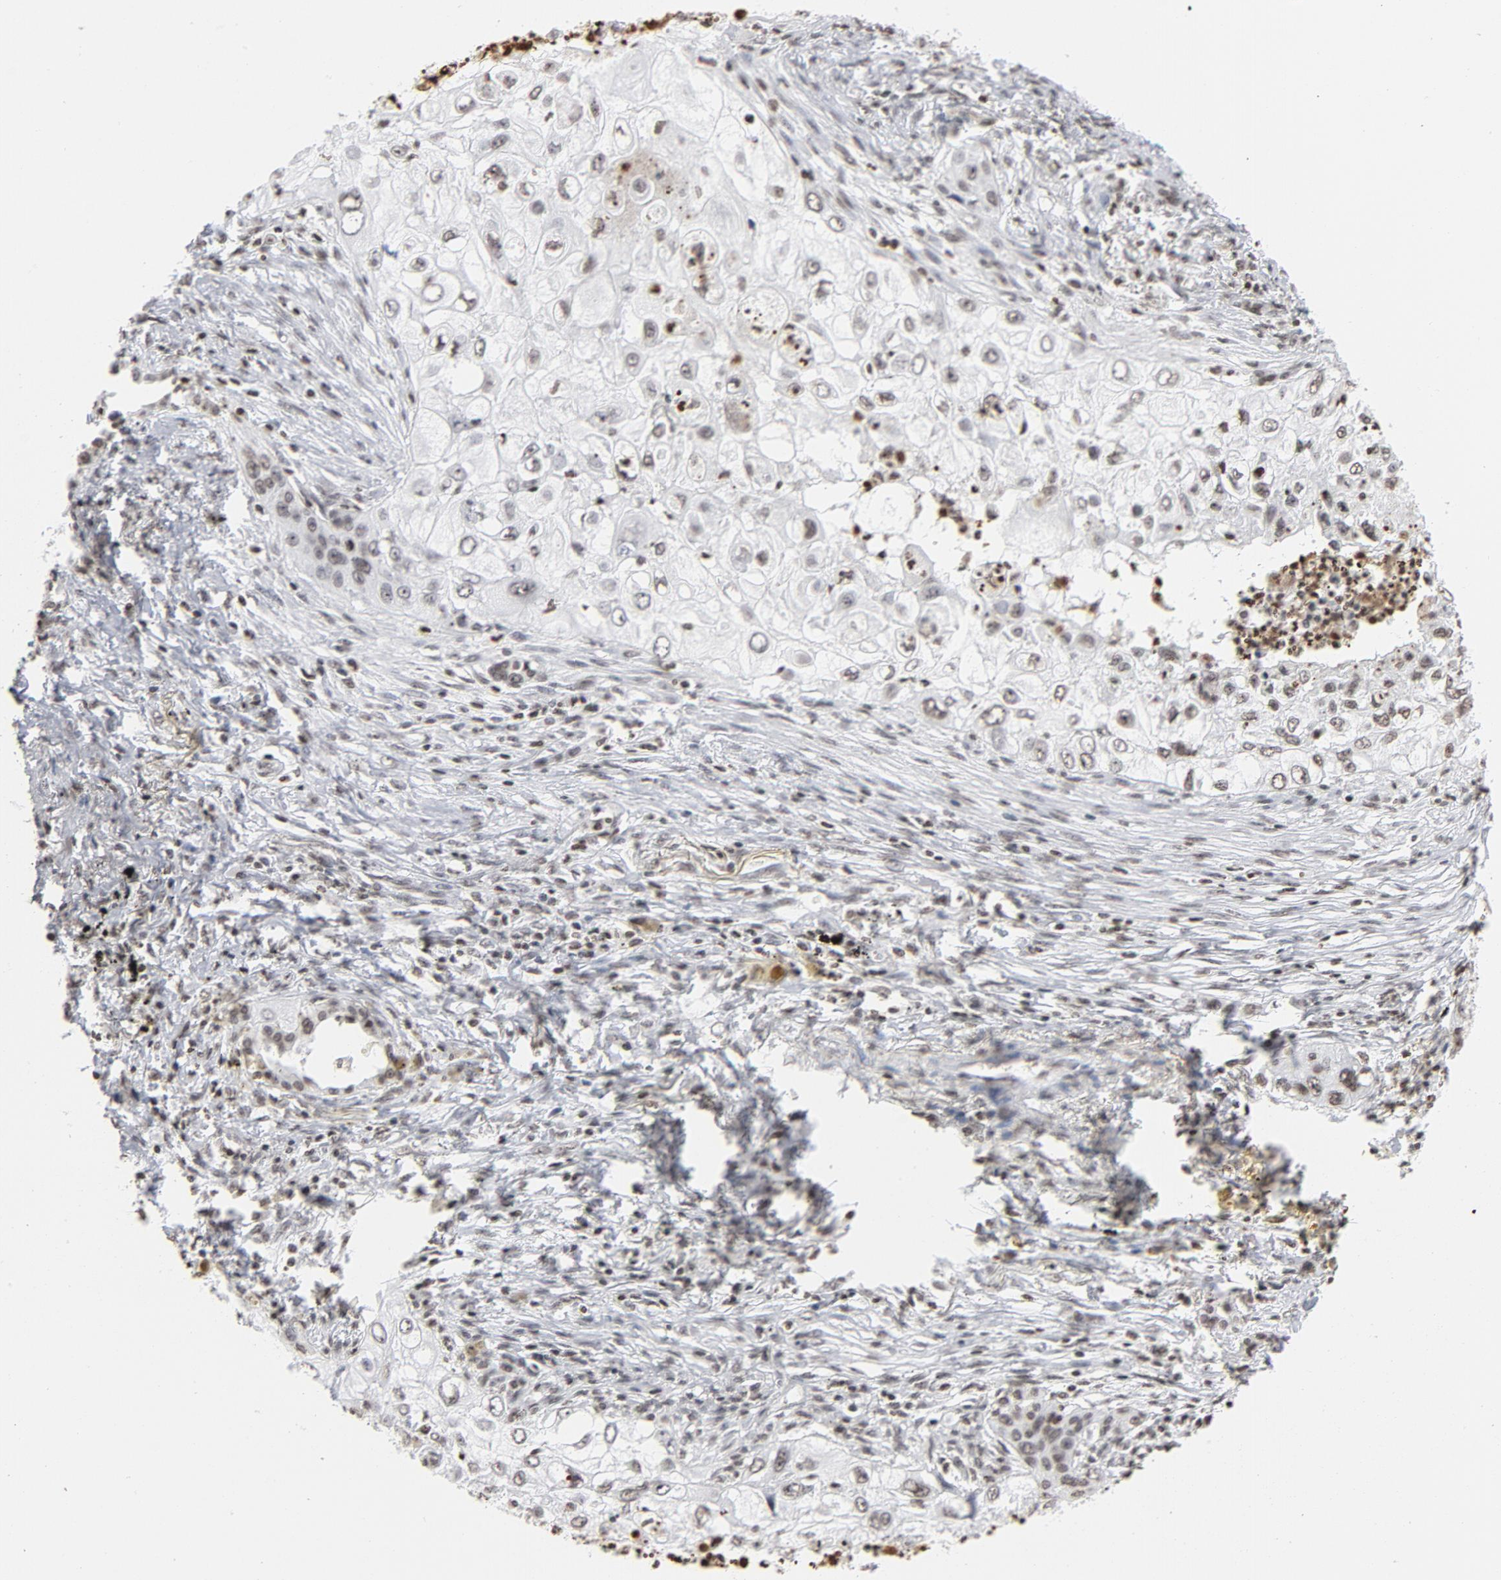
{"staining": {"intensity": "weak", "quantity": ">75%", "location": "nuclear"}, "tissue": "lung cancer", "cell_type": "Tumor cells", "image_type": "cancer", "snomed": [{"axis": "morphology", "description": "Squamous cell carcinoma, NOS"}, {"axis": "topography", "description": "Lung"}], "caption": "Immunohistochemical staining of human squamous cell carcinoma (lung) shows low levels of weak nuclear expression in approximately >75% of tumor cells.", "gene": "H2AC12", "patient": {"sex": "male", "age": 71}}